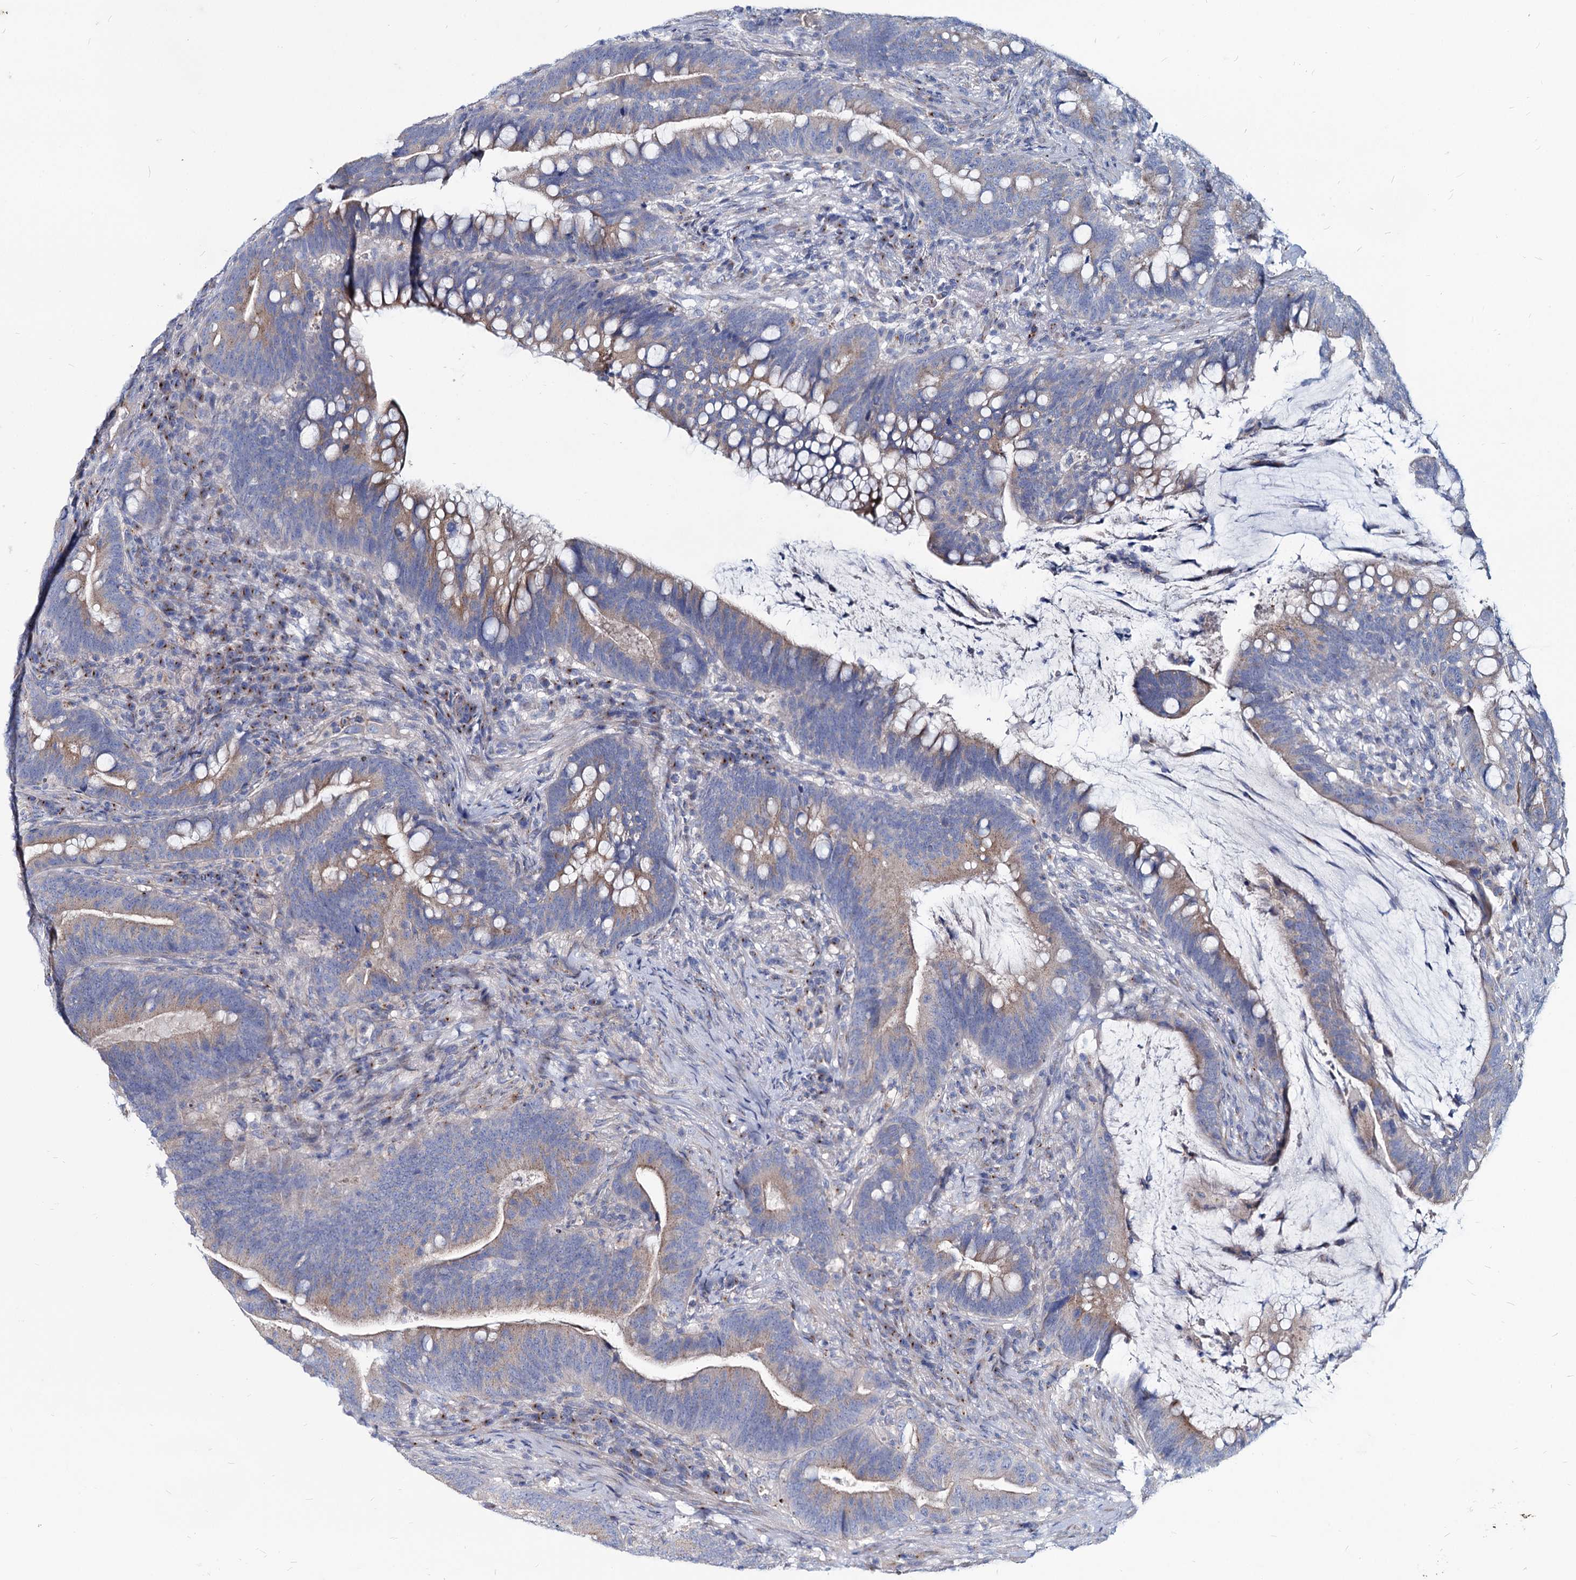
{"staining": {"intensity": "weak", "quantity": "25%-75%", "location": "cytoplasmic/membranous"}, "tissue": "colorectal cancer", "cell_type": "Tumor cells", "image_type": "cancer", "snomed": [{"axis": "morphology", "description": "Adenocarcinoma, NOS"}, {"axis": "topography", "description": "Colon"}], "caption": "Protein staining of colorectal adenocarcinoma tissue shows weak cytoplasmic/membranous staining in about 25%-75% of tumor cells.", "gene": "AGBL4", "patient": {"sex": "female", "age": 66}}